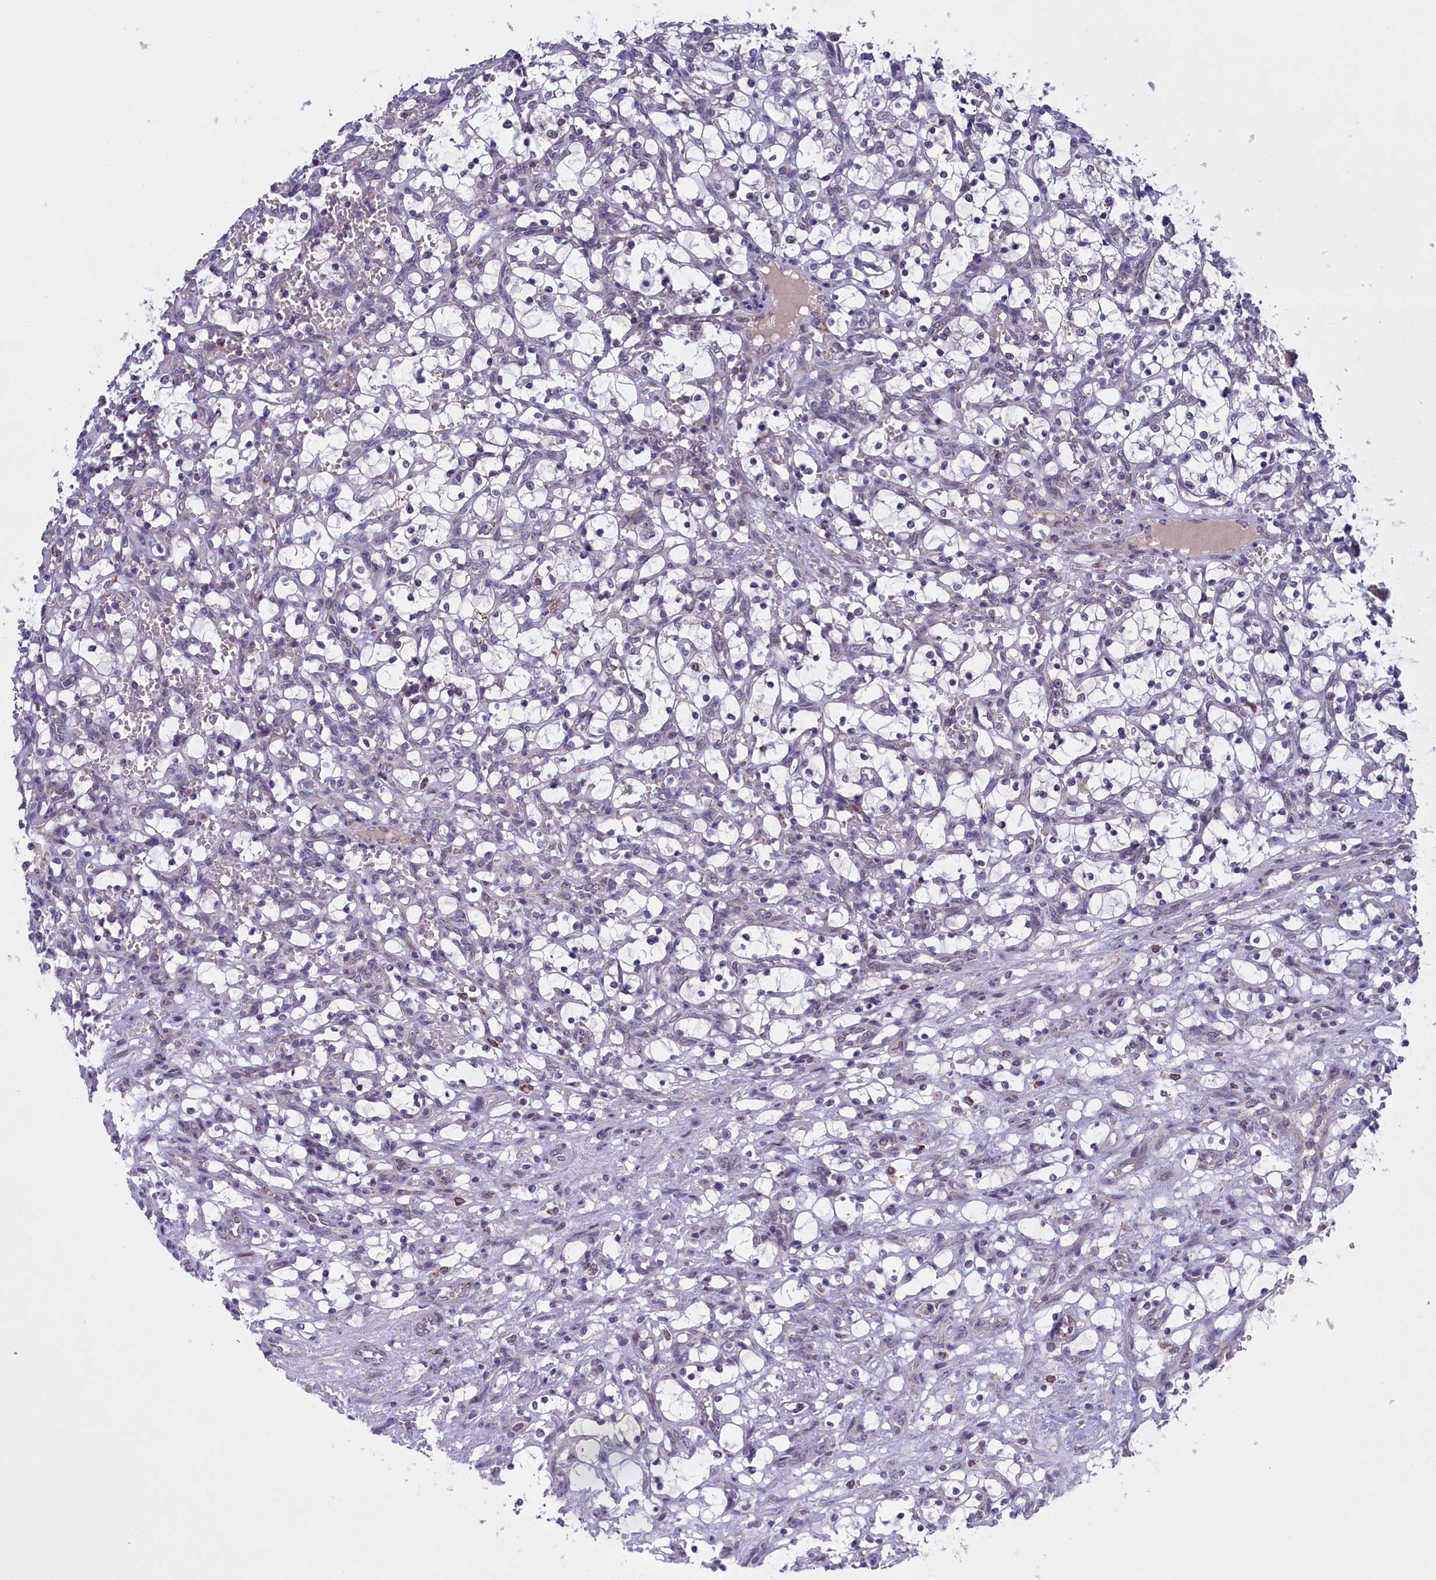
{"staining": {"intensity": "negative", "quantity": "none", "location": "none"}, "tissue": "renal cancer", "cell_type": "Tumor cells", "image_type": "cancer", "snomed": [{"axis": "morphology", "description": "Adenocarcinoma, NOS"}, {"axis": "topography", "description": "Kidney"}], "caption": "This is an IHC image of human renal adenocarcinoma. There is no staining in tumor cells.", "gene": "FAM149B1", "patient": {"sex": "female", "age": 69}}